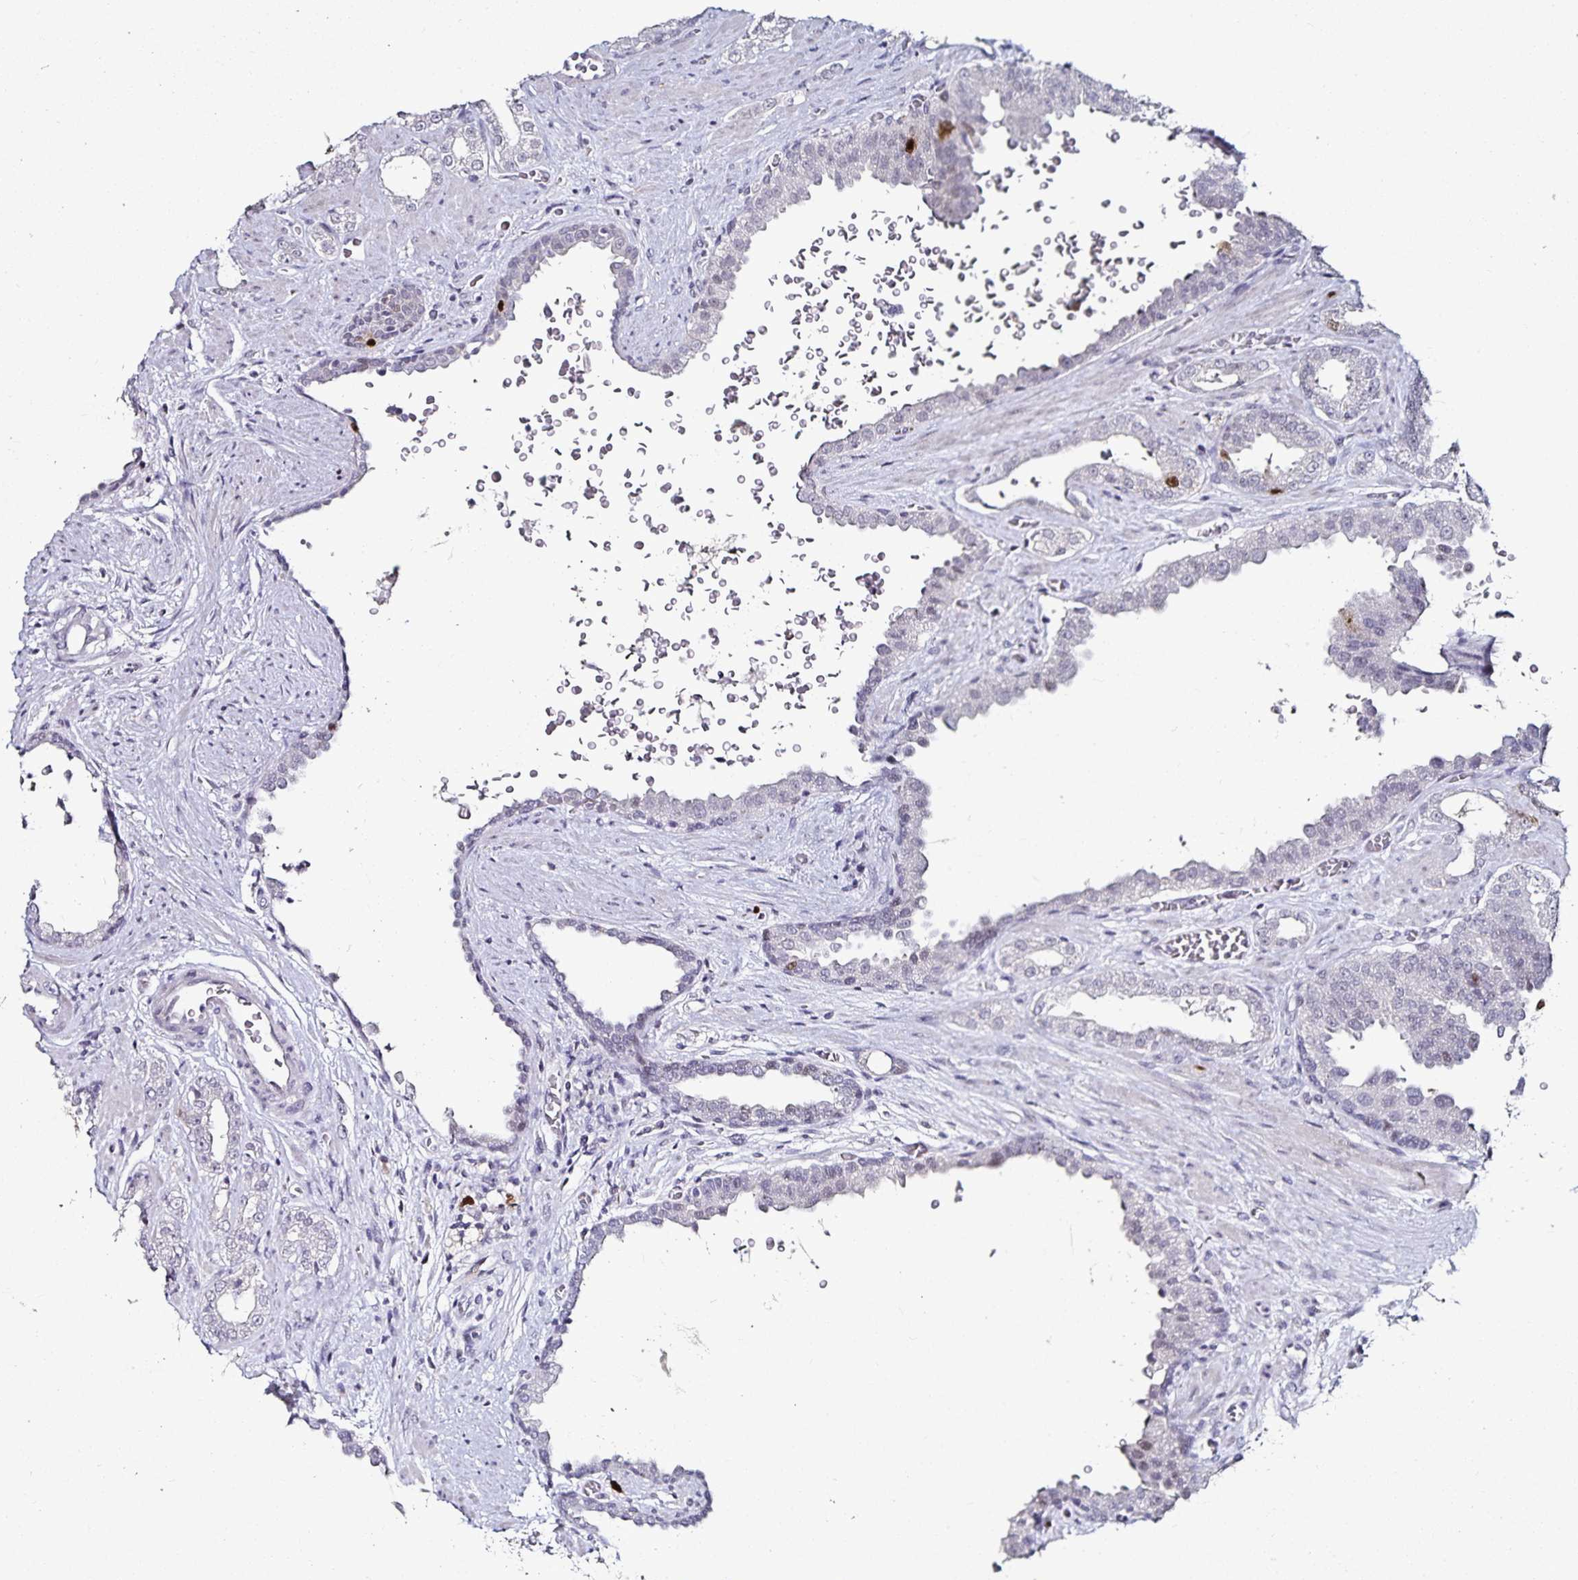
{"staining": {"intensity": "moderate", "quantity": "<25%", "location": "nuclear"}, "tissue": "prostate cancer", "cell_type": "Tumor cells", "image_type": "cancer", "snomed": [{"axis": "morphology", "description": "Adenocarcinoma, Low grade"}, {"axis": "topography", "description": "Prostate"}], "caption": "Prostate cancer (low-grade adenocarcinoma) tissue displays moderate nuclear expression in approximately <25% of tumor cells The staining was performed using DAB to visualize the protein expression in brown, while the nuclei were stained in blue with hematoxylin (Magnification: 20x).", "gene": "ANLN", "patient": {"sex": "male", "age": 67}}